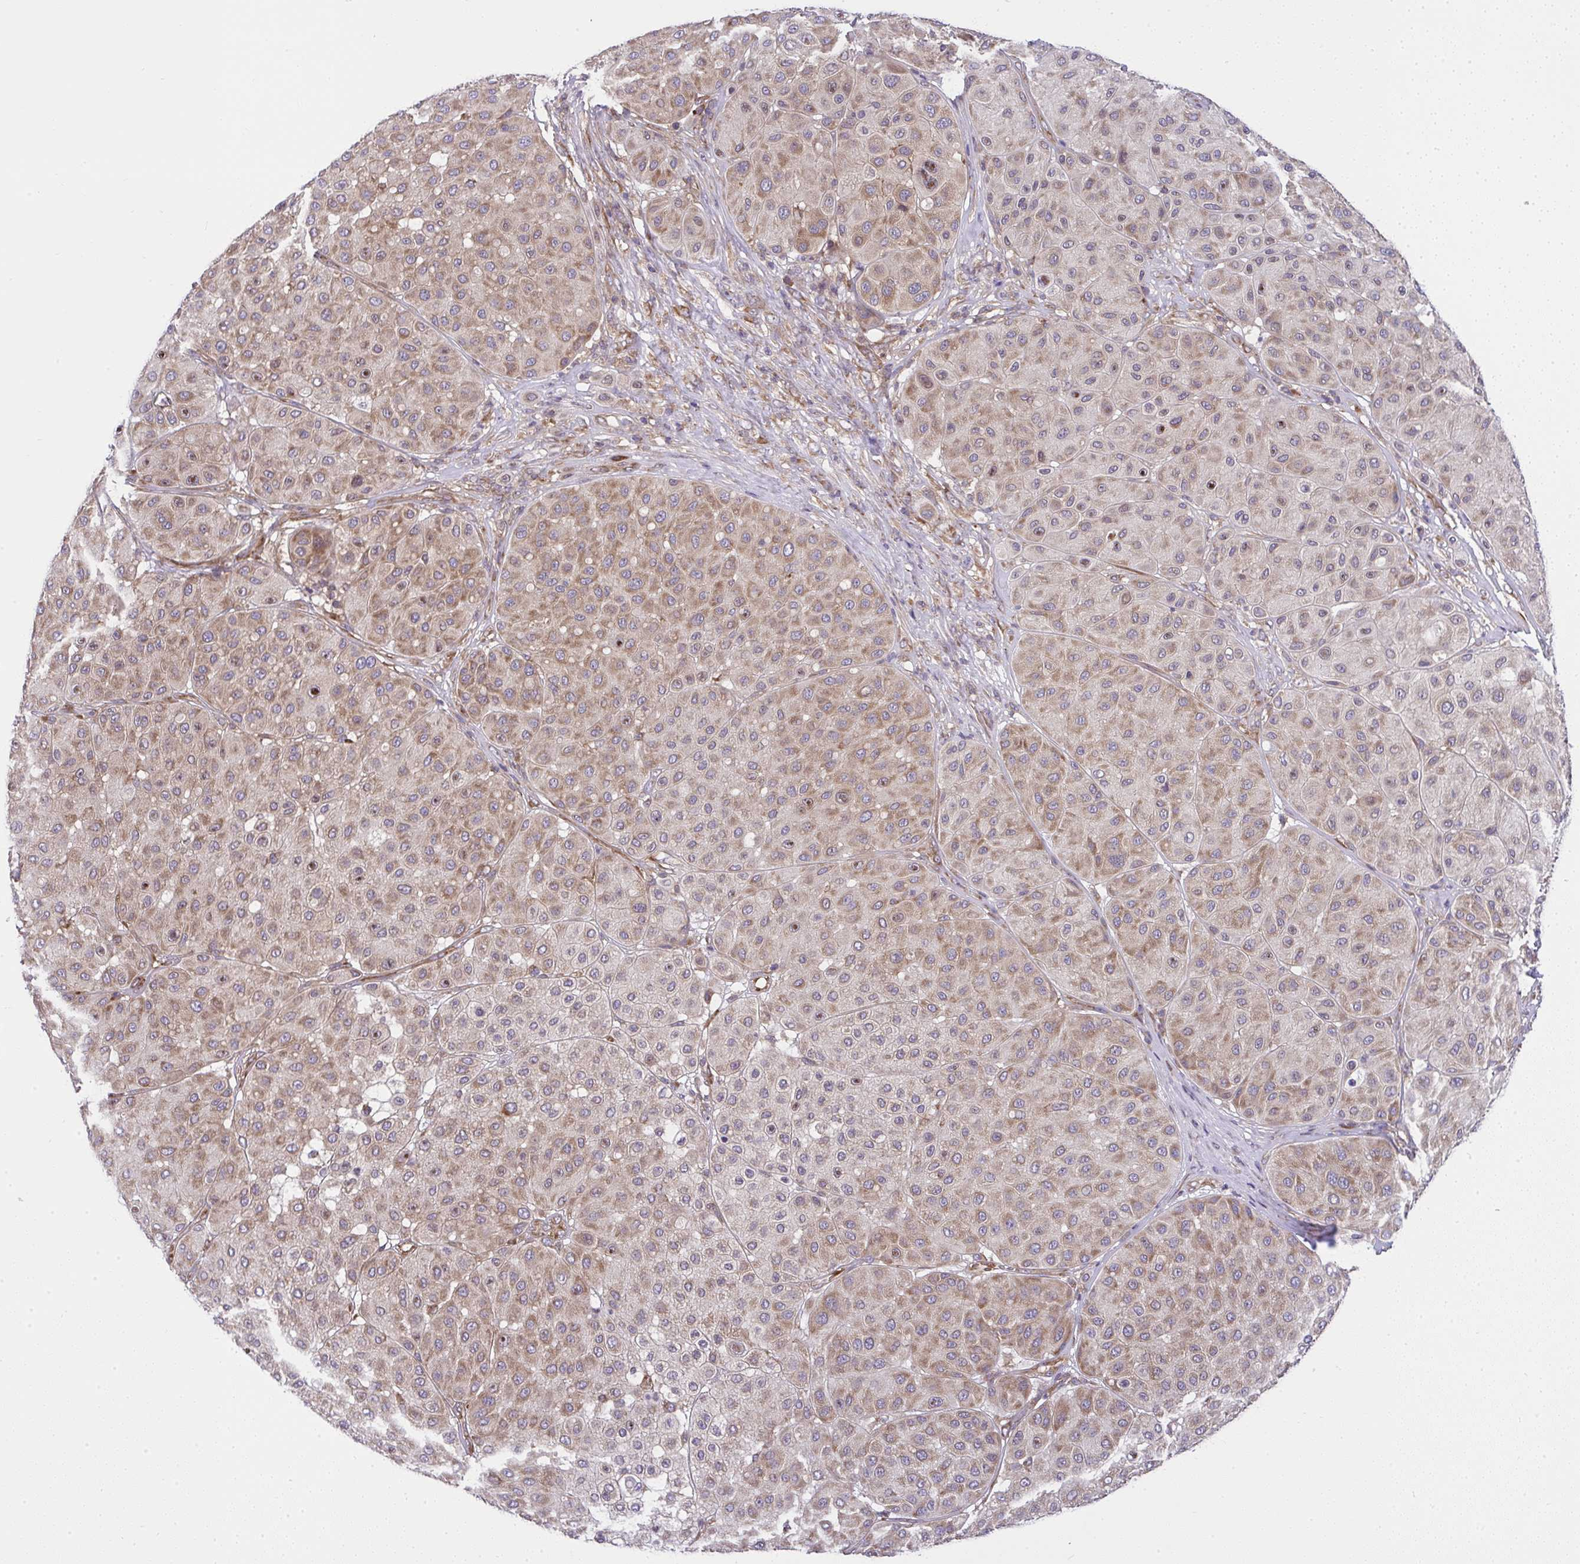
{"staining": {"intensity": "moderate", "quantity": ">75%", "location": "cytoplasmic/membranous"}, "tissue": "melanoma", "cell_type": "Tumor cells", "image_type": "cancer", "snomed": [{"axis": "morphology", "description": "Malignant melanoma, Metastatic site"}, {"axis": "topography", "description": "Smooth muscle"}], "caption": "Brown immunohistochemical staining in human malignant melanoma (metastatic site) demonstrates moderate cytoplasmic/membranous positivity in about >75% of tumor cells. (DAB (3,3'-diaminobenzidine) IHC with brightfield microscopy, high magnification).", "gene": "RPS7", "patient": {"sex": "male", "age": 41}}